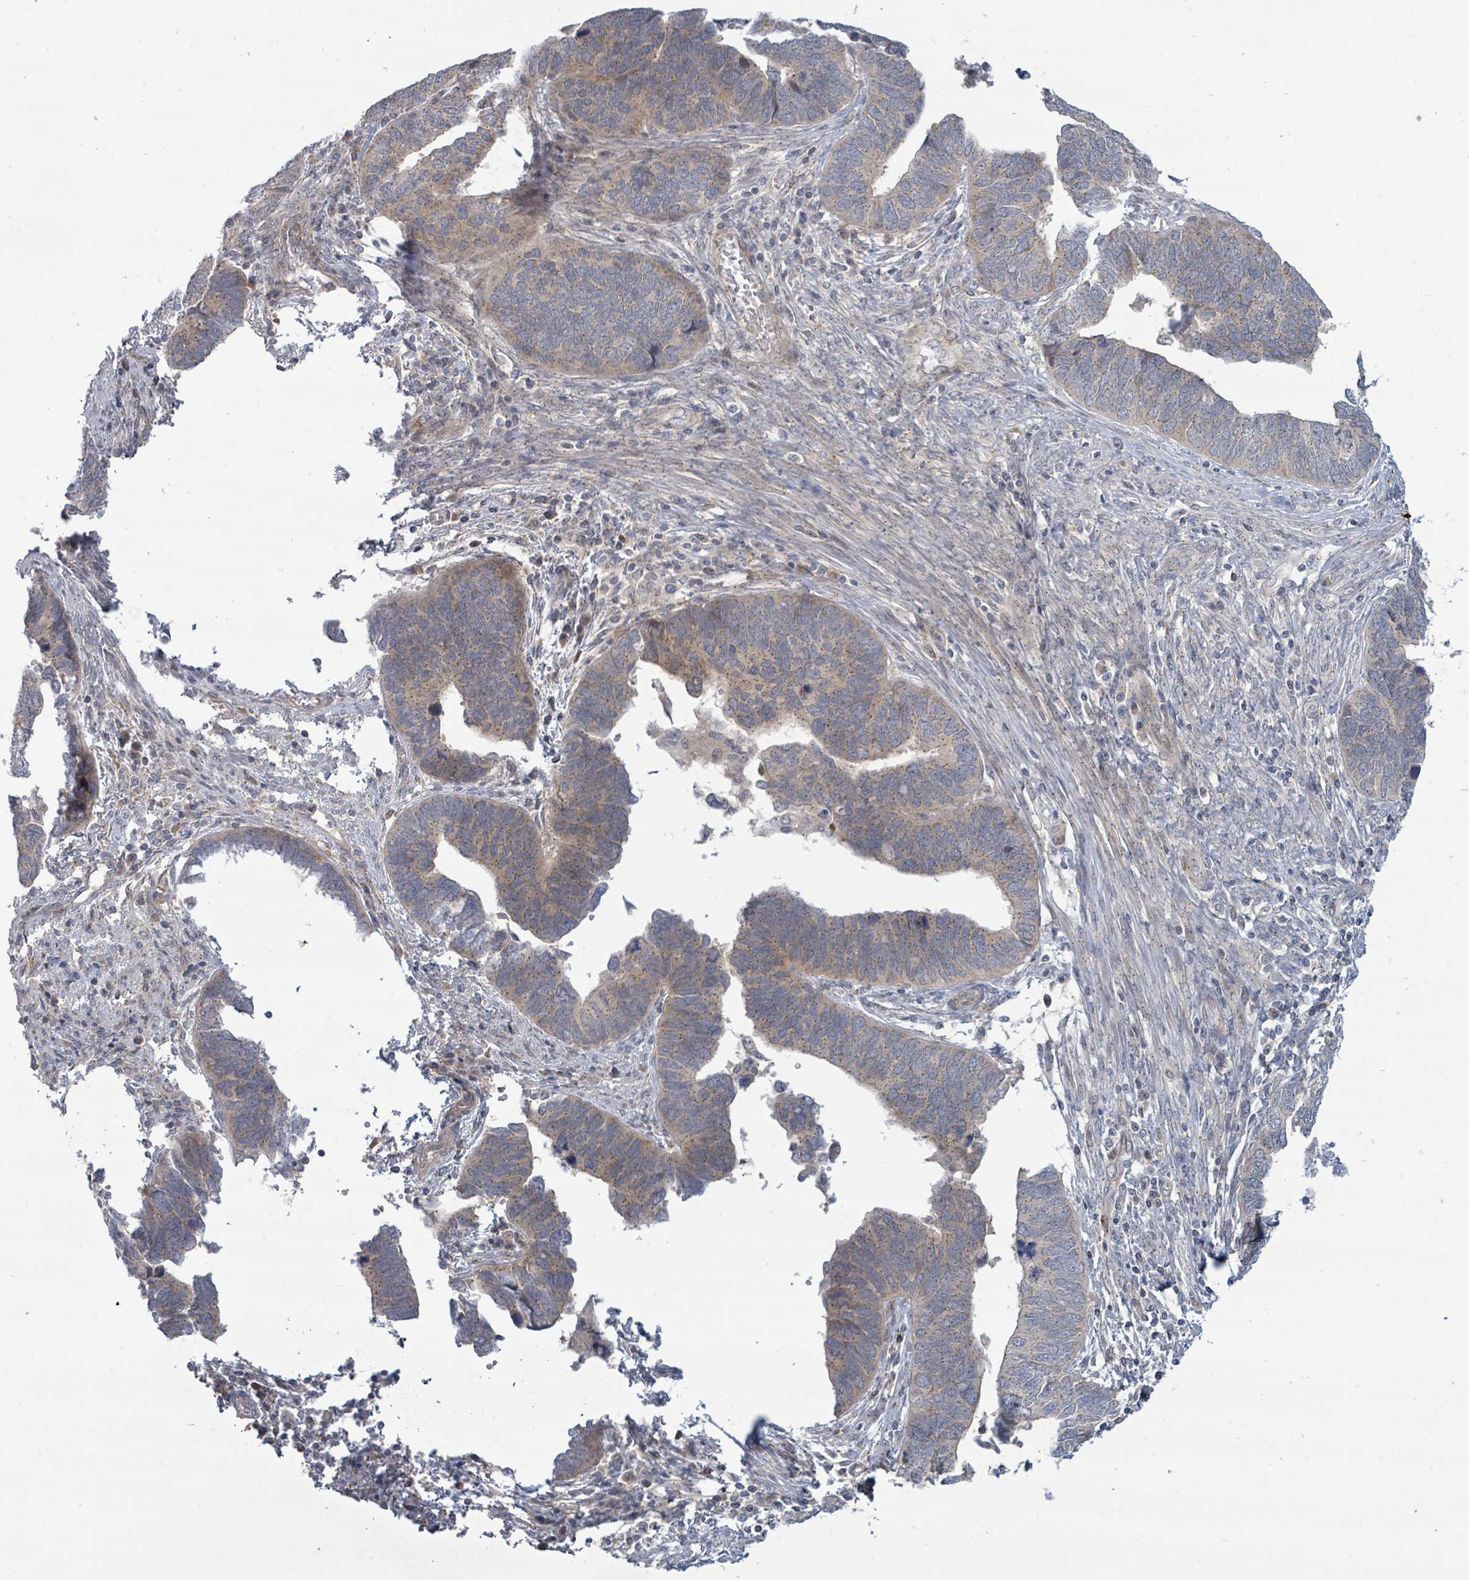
{"staining": {"intensity": "weak", "quantity": "<25%", "location": "cytoplasmic/membranous"}, "tissue": "endometrial cancer", "cell_type": "Tumor cells", "image_type": "cancer", "snomed": [{"axis": "morphology", "description": "Adenocarcinoma, NOS"}, {"axis": "topography", "description": "Endometrium"}], "caption": "This is a micrograph of IHC staining of endometrial cancer (adenocarcinoma), which shows no staining in tumor cells.", "gene": "COL5A3", "patient": {"sex": "female", "age": 79}}